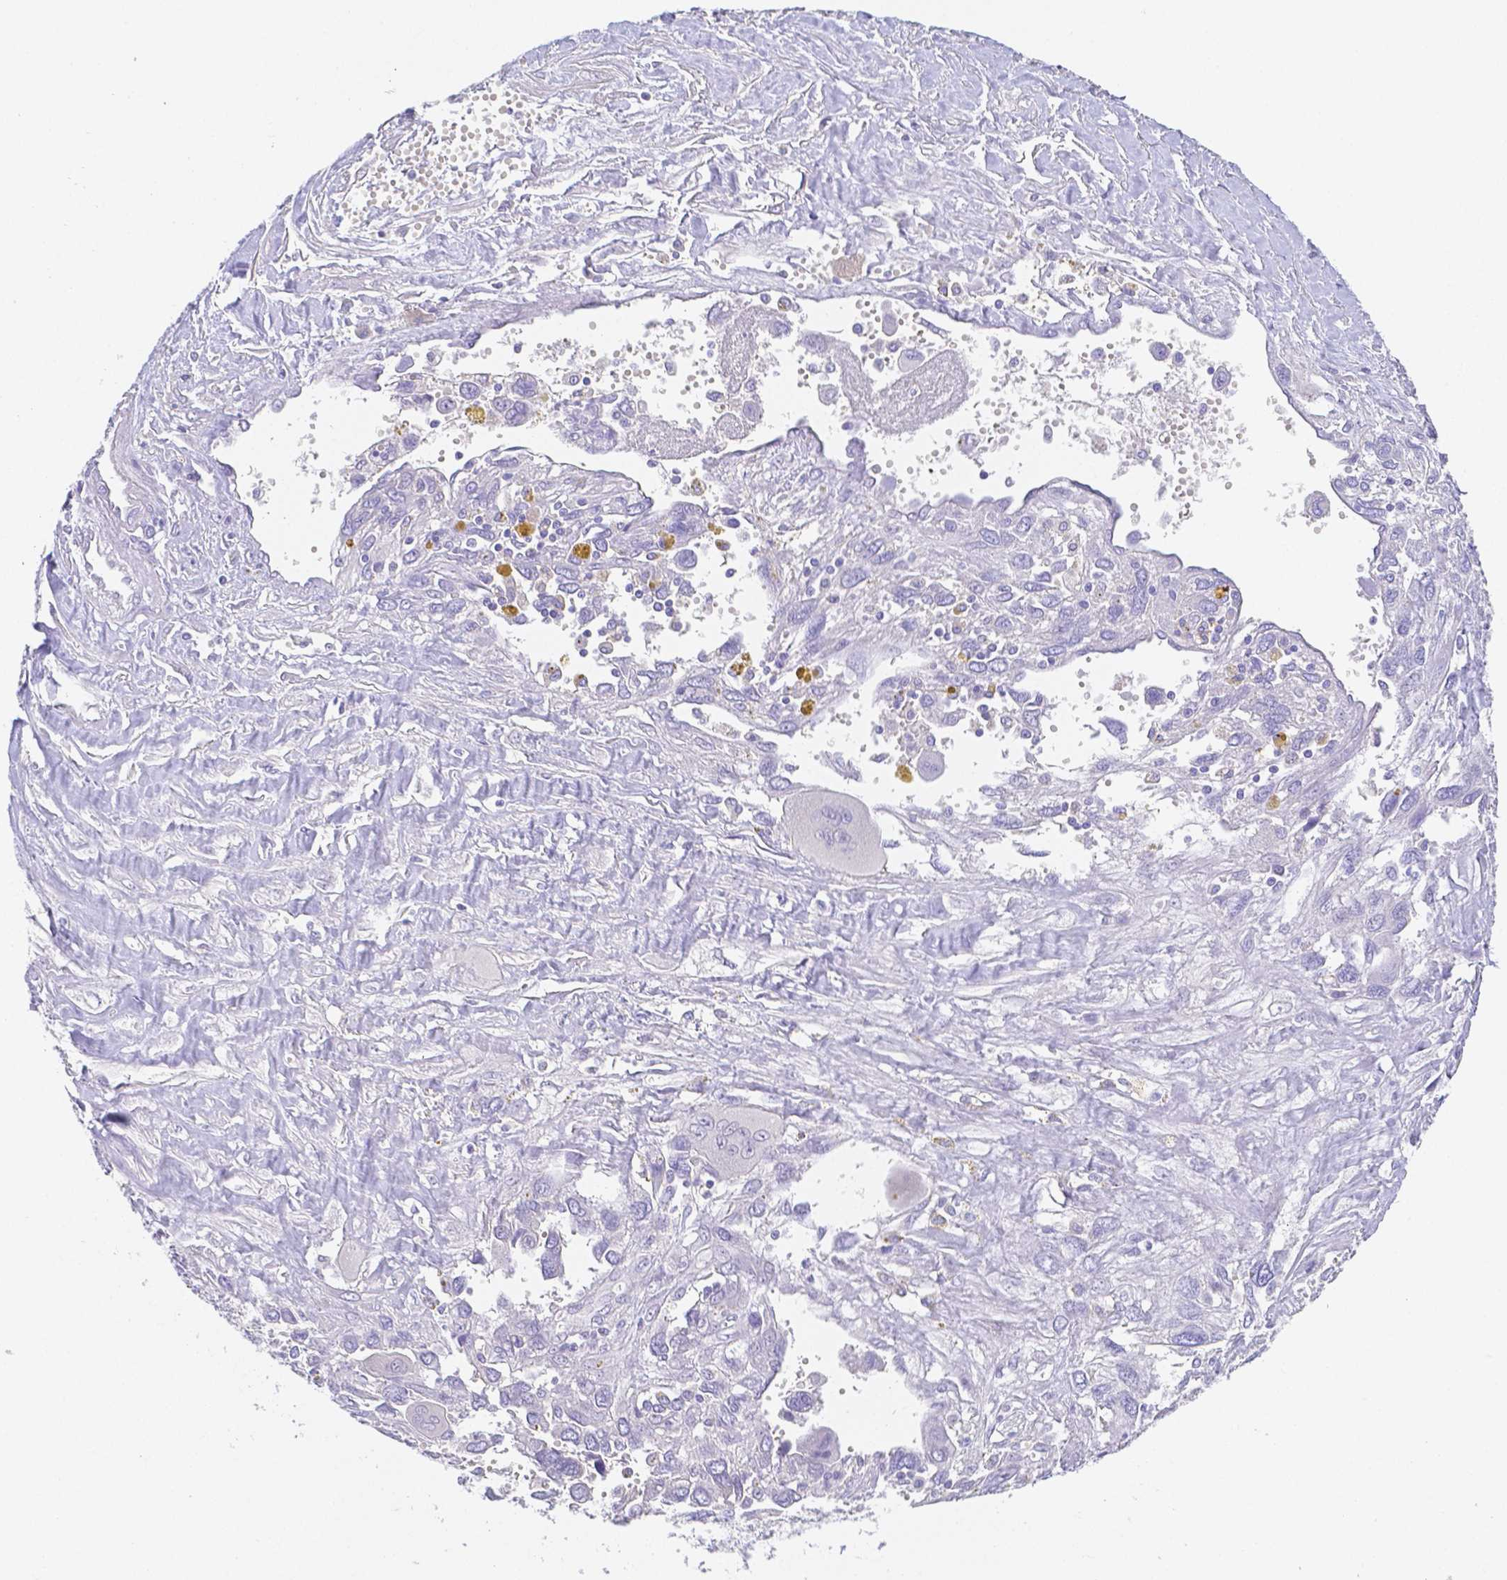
{"staining": {"intensity": "negative", "quantity": "none", "location": "none"}, "tissue": "pancreatic cancer", "cell_type": "Tumor cells", "image_type": "cancer", "snomed": [{"axis": "morphology", "description": "Adenocarcinoma, NOS"}, {"axis": "topography", "description": "Pancreas"}], "caption": "Pancreatic adenocarcinoma stained for a protein using immunohistochemistry (IHC) exhibits no staining tumor cells.", "gene": "ZG16B", "patient": {"sex": "female", "age": 47}}